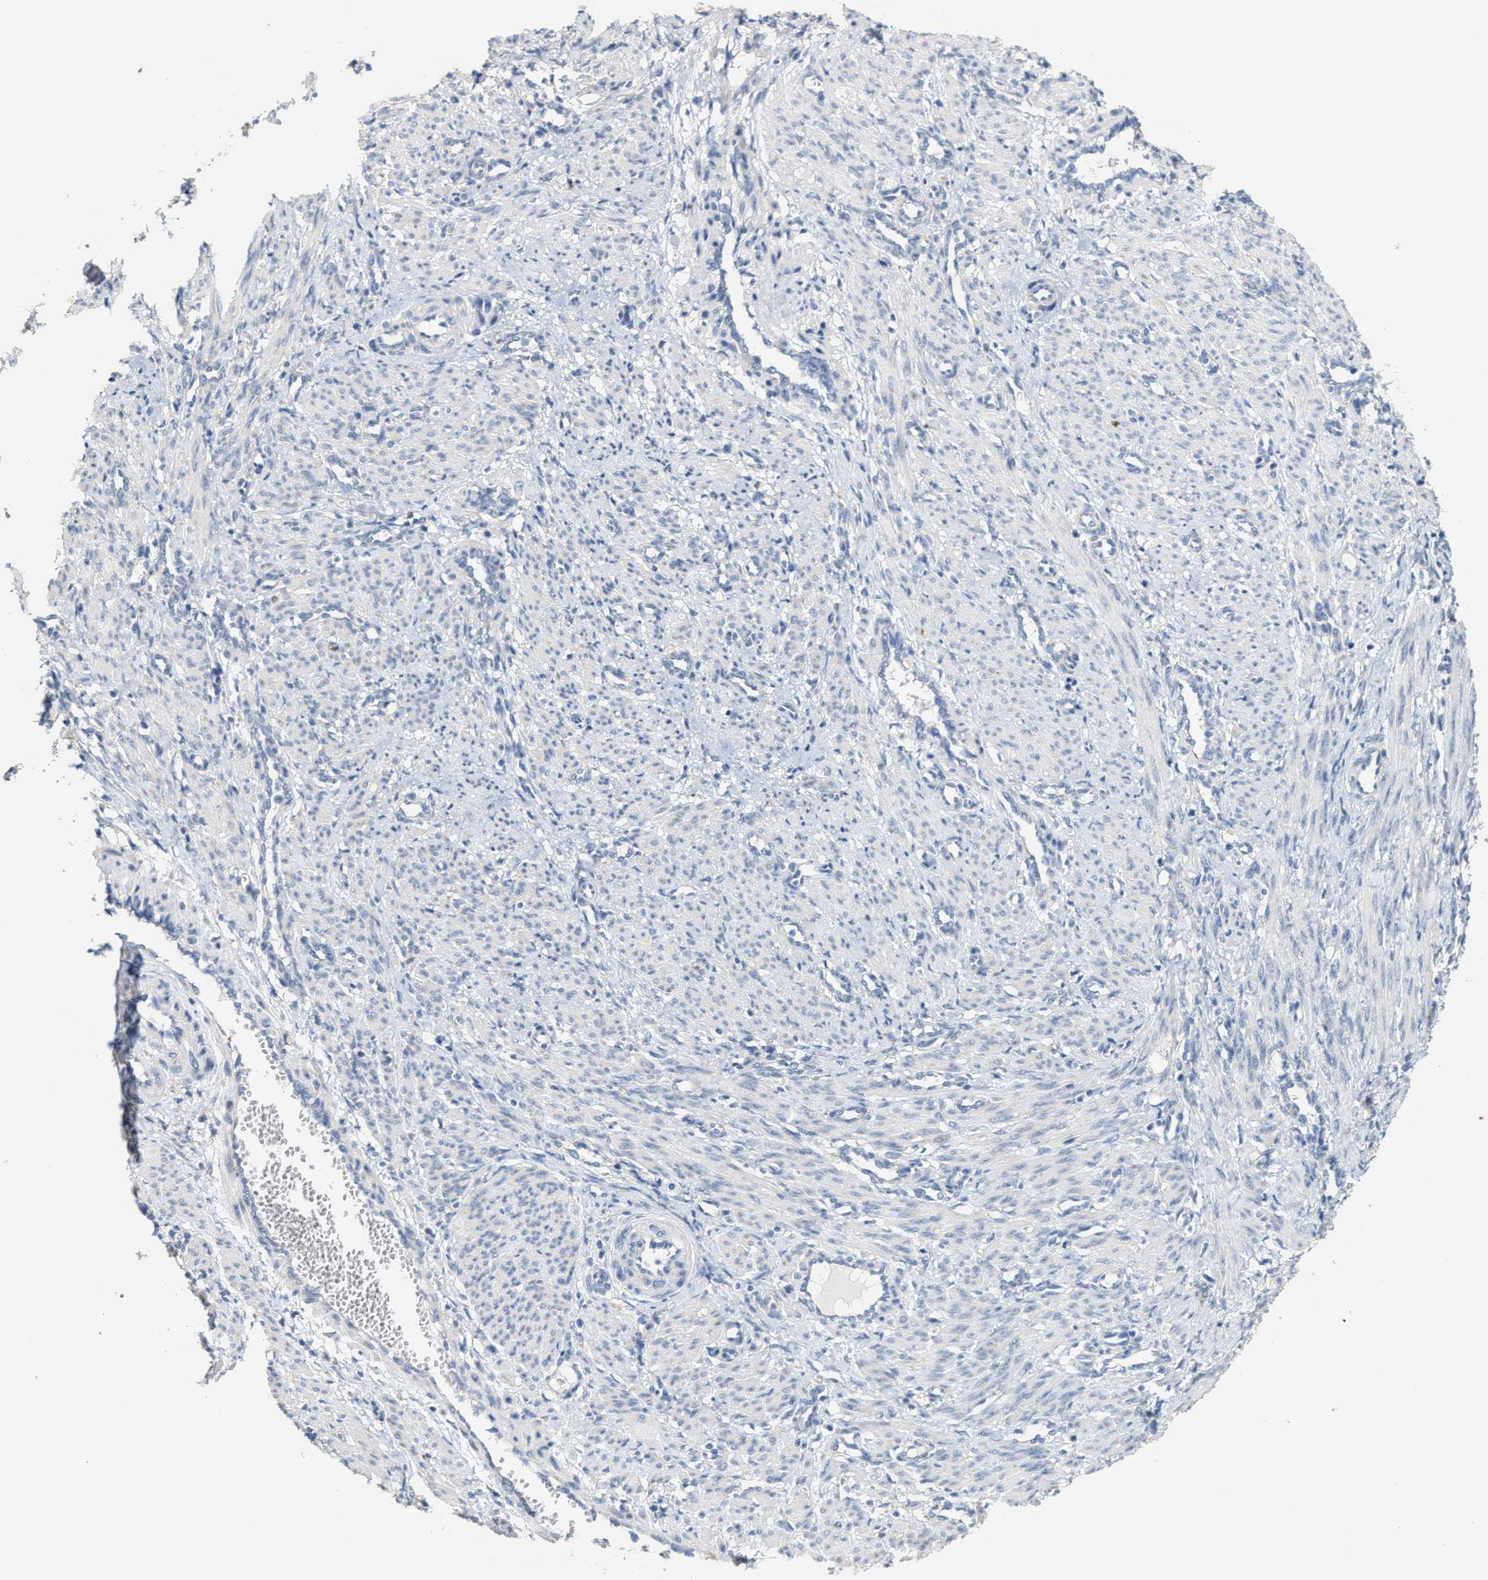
{"staining": {"intensity": "negative", "quantity": "none", "location": "none"}, "tissue": "smooth muscle", "cell_type": "Smooth muscle cells", "image_type": "normal", "snomed": [{"axis": "morphology", "description": "Normal tissue, NOS"}, {"axis": "topography", "description": "Endometrium"}], "caption": "The histopathology image displays no significant positivity in smooth muscle cells of smooth muscle. The staining is performed using DAB (3,3'-diaminobenzidine) brown chromogen with nuclei counter-stained in using hematoxylin.", "gene": "RYR2", "patient": {"sex": "female", "age": 33}}